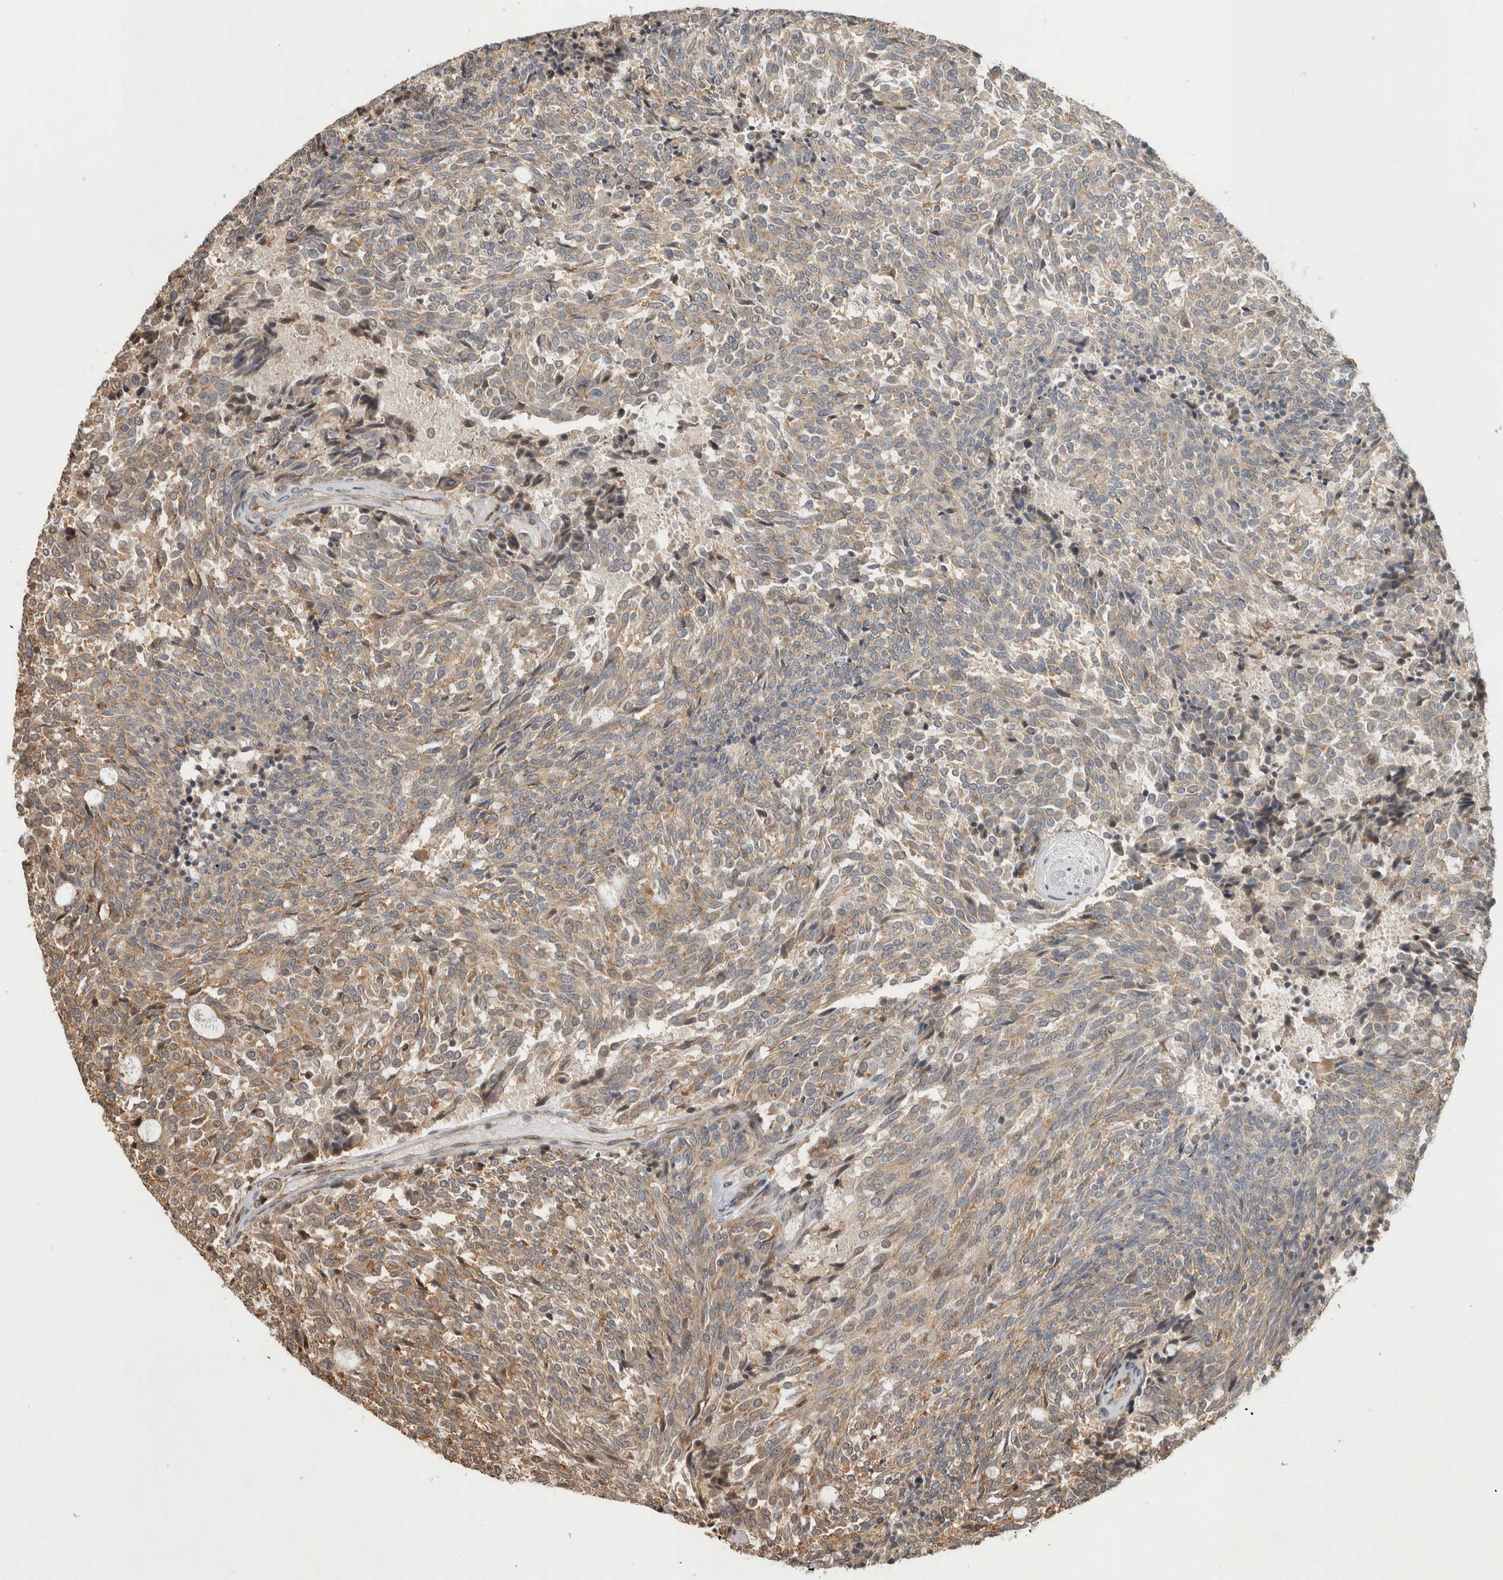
{"staining": {"intensity": "moderate", "quantity": "25%-75%", "location": "cytoplasmic/membranous"}, "tissue": "carcinoid", "cell_type": "Tumor cells", "image_type": "cancer", "snomed": [{"axis": "morphology", "description": "Carcinoid, malignant, NOS"}, {"axis": "topography", "description": "Pancreas"}], "caption": "Immunohistochemical staining of human carcinoid (malignant) shows medium levels of moderate cytoplasmic/membranous expression in approximately 25%-75% of tumor cells.", "gene": "PITPNC1", "patient": {"sex": "female", "age": 54}}